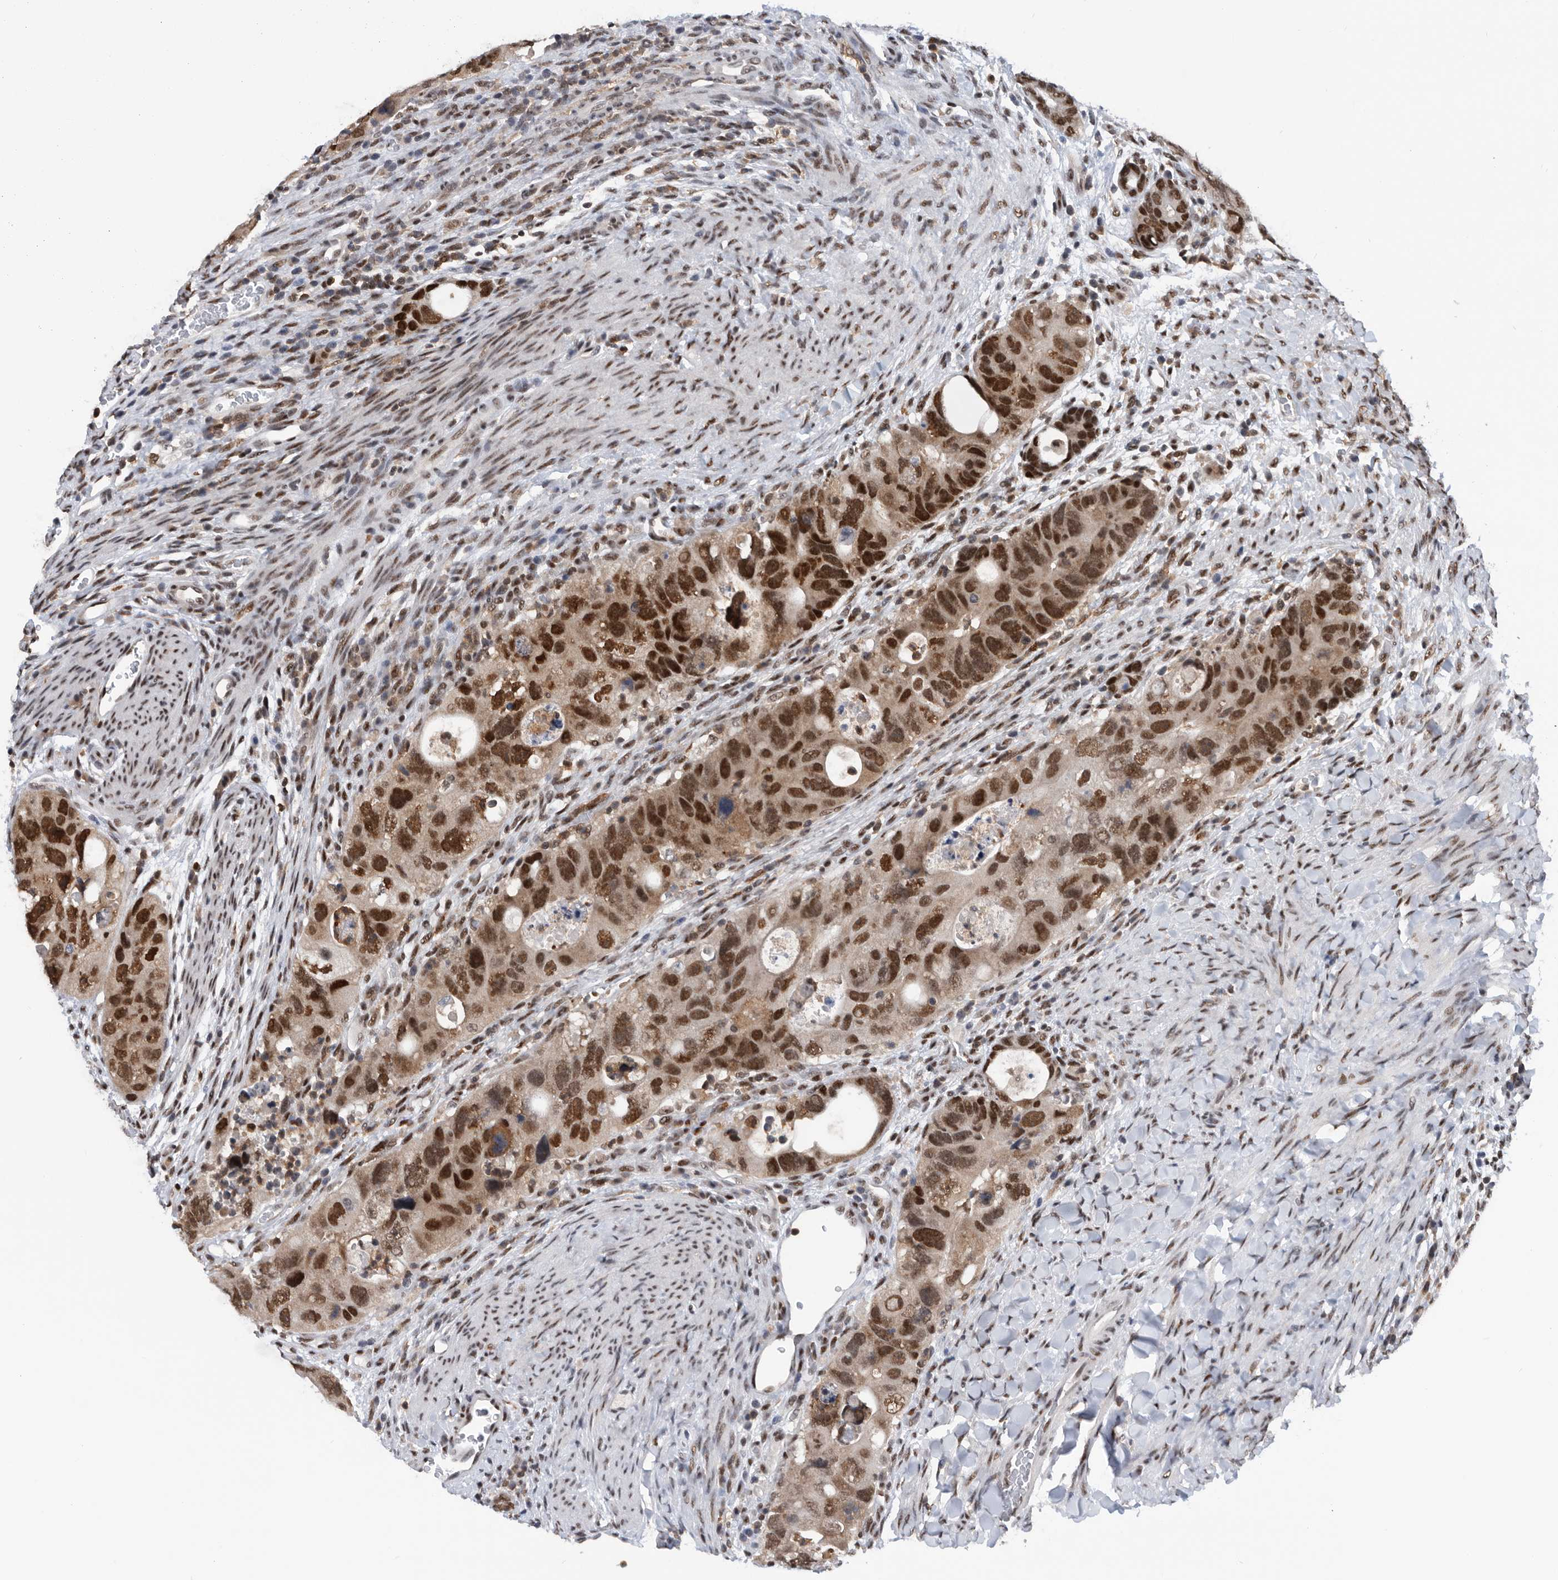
{"staining": {"intensity": "strong", "quantity": ">75%", "location": "cytoplasmic/membranous,nuclear"}, "tissue": "colorectal cancer", "cell_type": "Tumor cells", "image_type": "cancer", "snomed": [{"axis": "morphology", "description": "Adenocarcinoma, NOS"}, {"axis": "topography", "description": "Rectum"}], "caption": "Human adenocarcinoma (colorectal) stained with a brown dye displays strong cytoplasmic/membranous and nuclear positive expression in about >75% of tumor cells.", "gene": "ZNF260", "patient": {"sex": "male", "age": 59}}